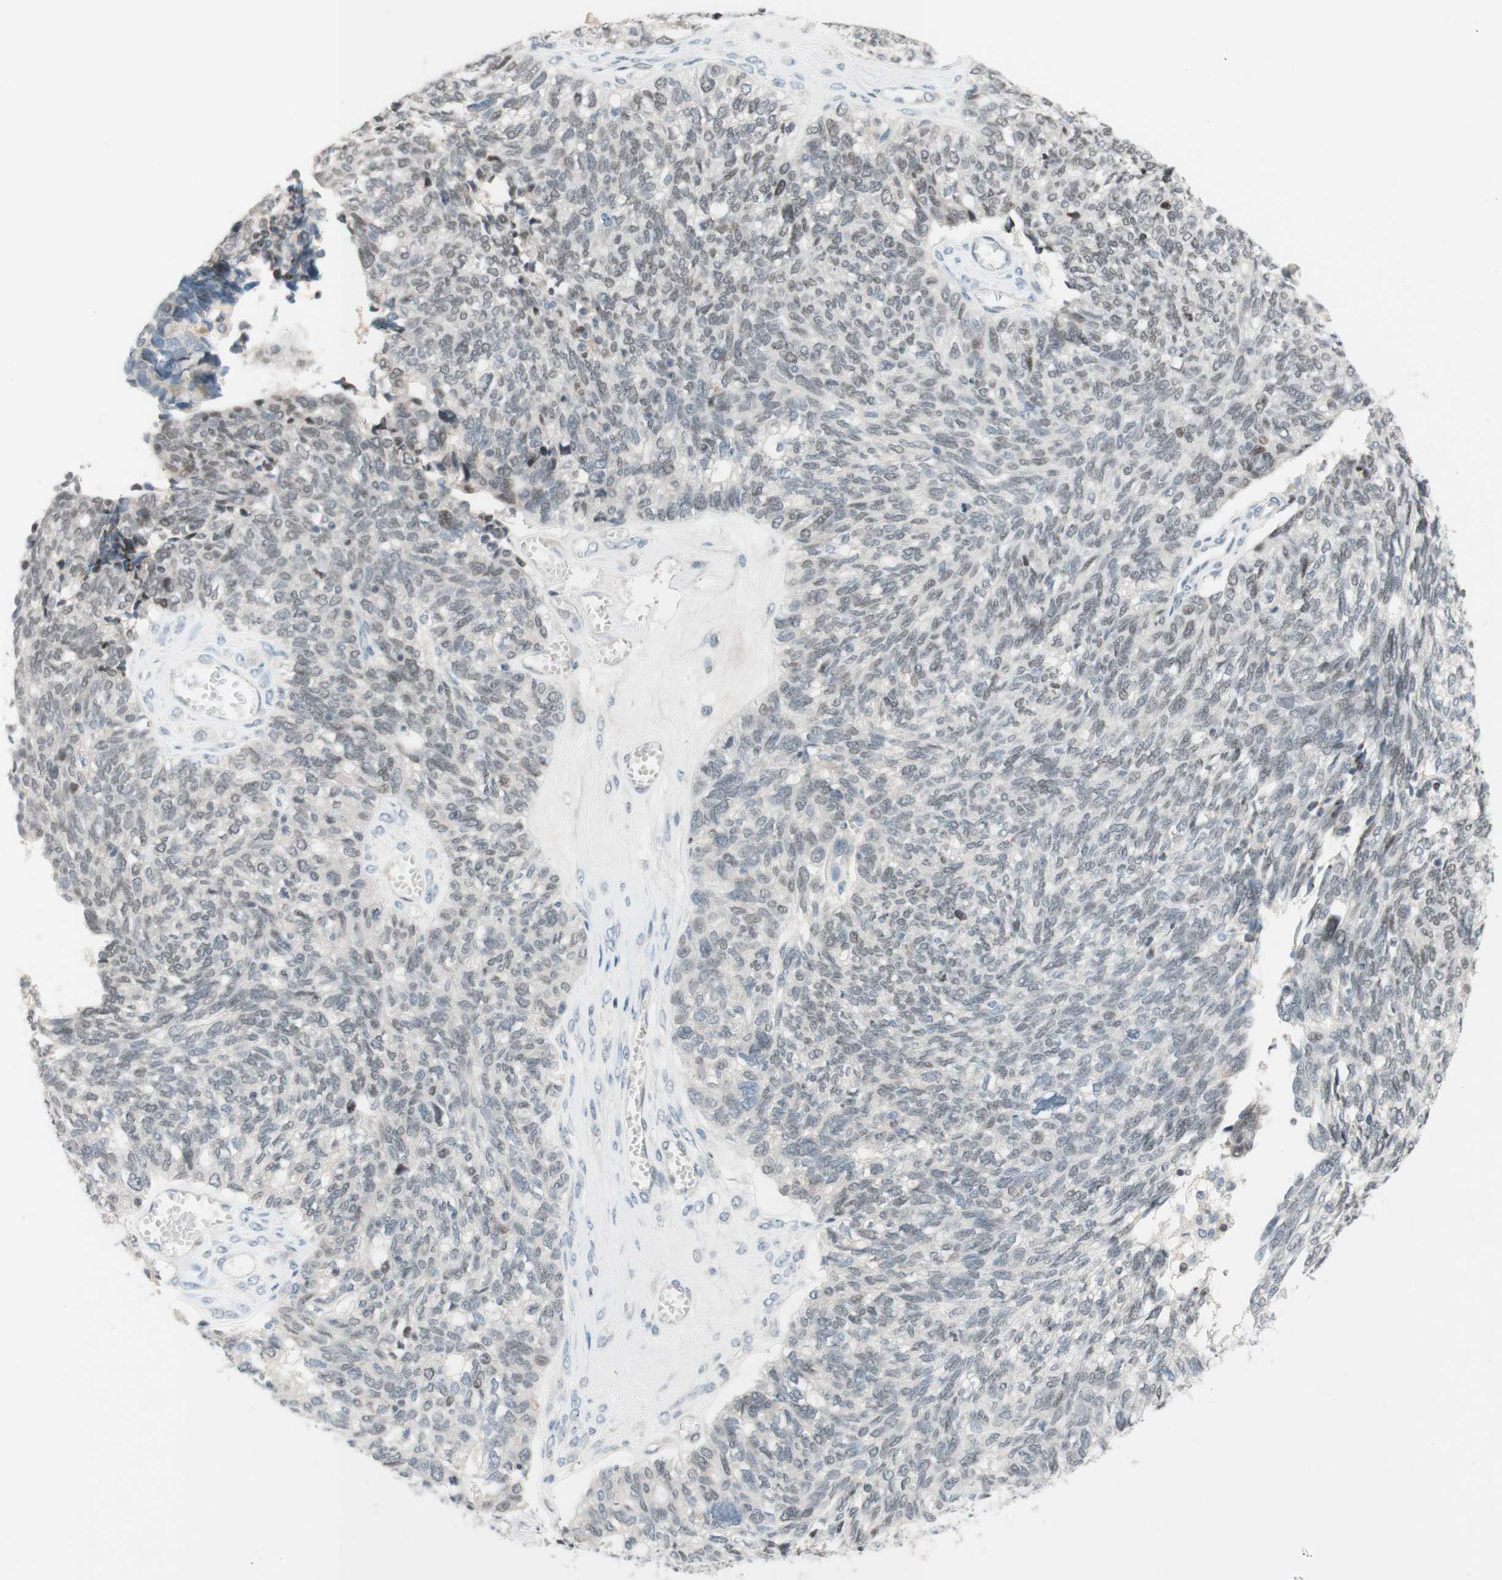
{"staining": {"intensity": "weak", "quantity": "25%-75%", "location": "nuclear"}, "tissue": "ovarian cancer", "cell_type": "Tumor cells", "image_type": "cancer", "snomed": [{"axis": "morphology", "description": "Cystadenocarcinoma, serous, NOS"}, {"axis": "topography", "description": "Ovary"}], "caption": "Weak nuclear expression is identified in about 25%-75% of tumor cells in ovarian cancer.", "gene": "JPH1", "patient": {"sex": "female", "age": 79}}